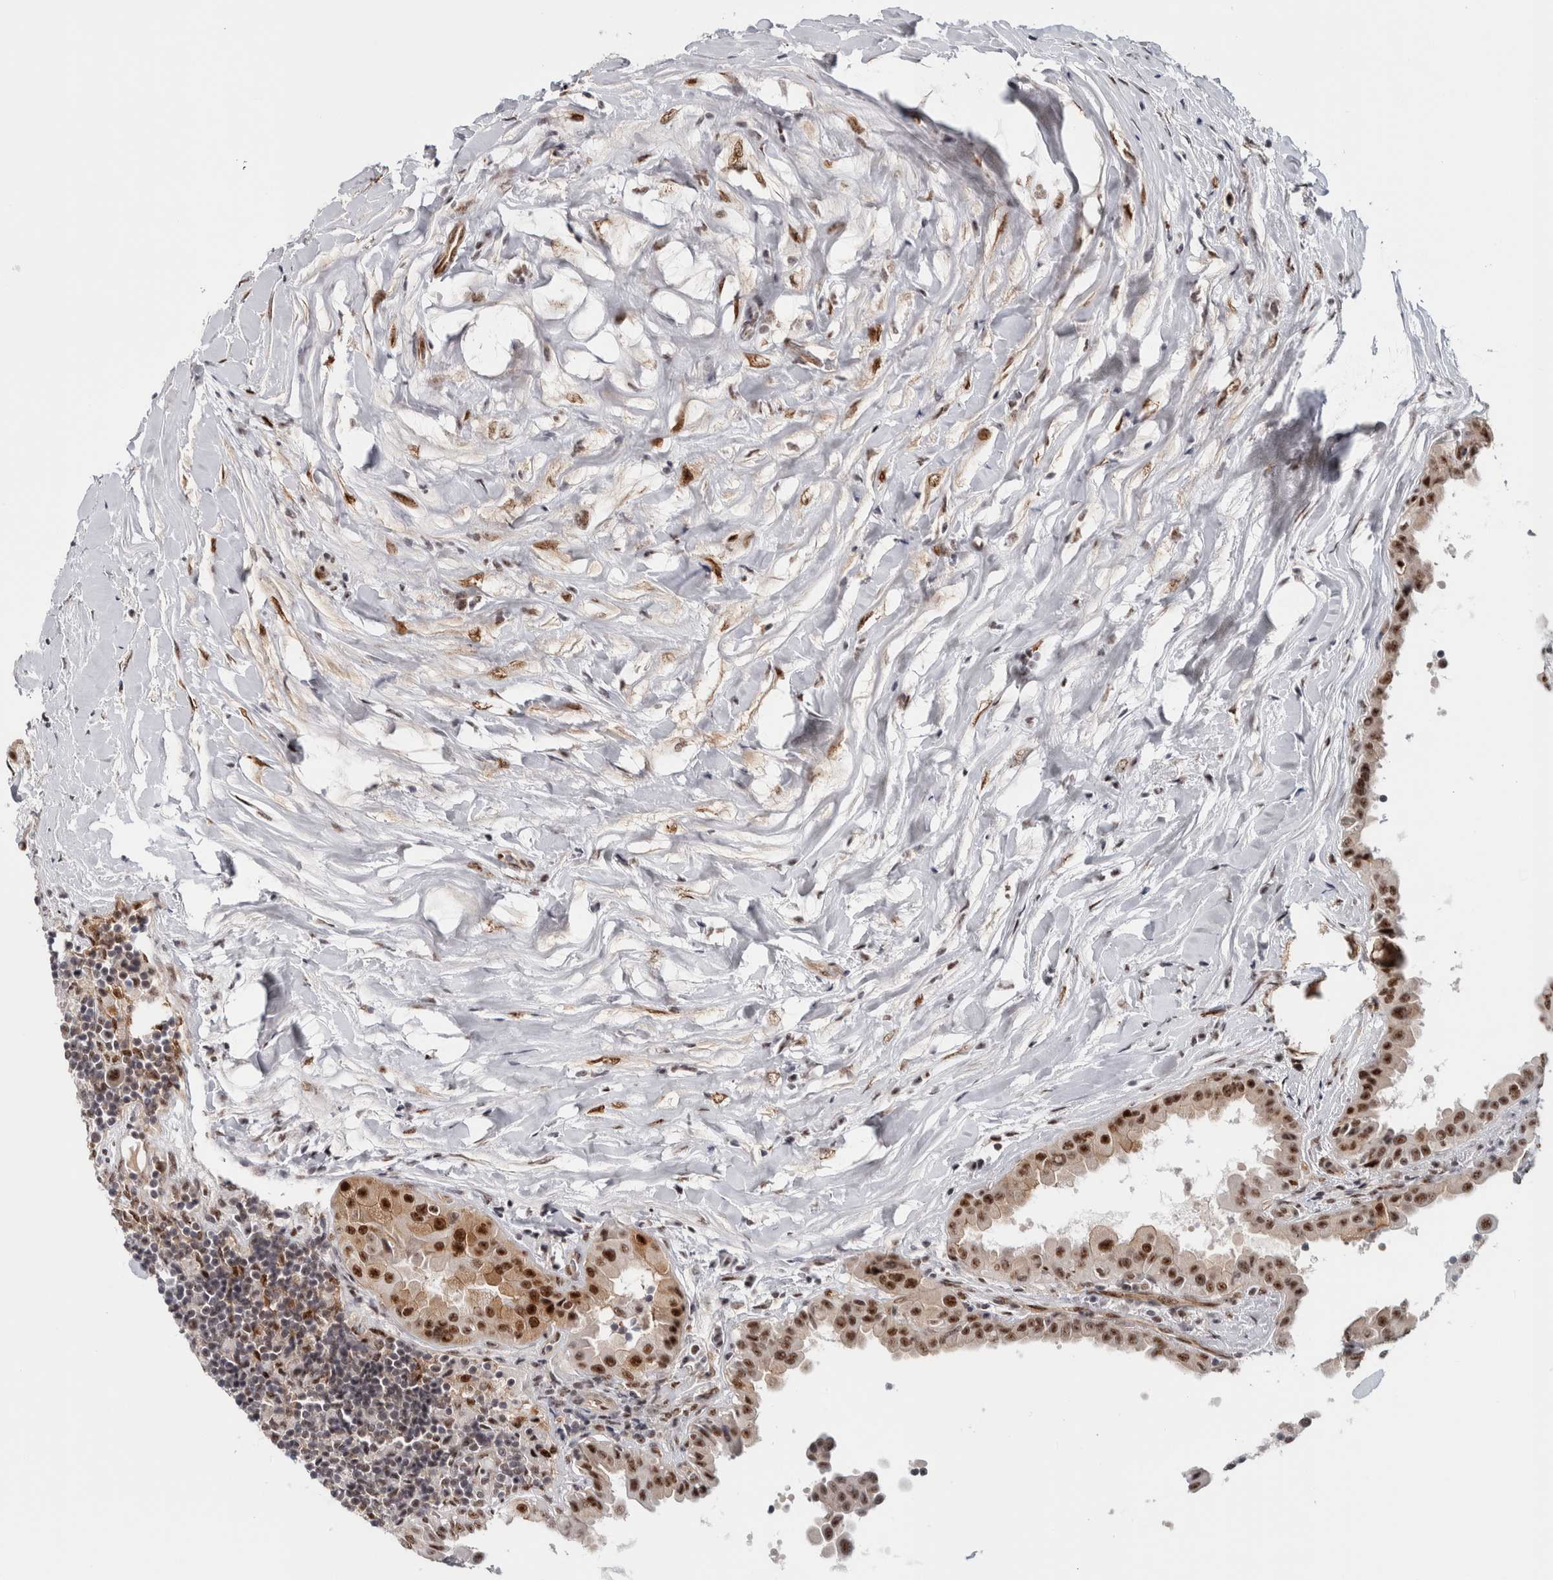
{"staining": {"intensity": "strong", "quantity": ">75%", "location": "nuclear"}, "tissue": "thyroid cancer", "cell_type": "Tumor cells", "image_type": "cancer", "snomed": [{"axis": "morphology", "description": "Papillary adenocarcinoma, NOS"}, {"axis": "topography", "description": "Thyroid gland"}], "caption": "DAB (3,3'-diaminobenzidine) immunohistochemical staining of human thyroid cancer (papillary adenocarcinoma) reveals strong nuclear protein staining in approximately >75% of tumor cells. Immunohistochemistry (ihc) stains the protein in brown and the nuclei are stained blue.", "gene": "MKNK1", "patient": {"sex": "male", "age": 33}}